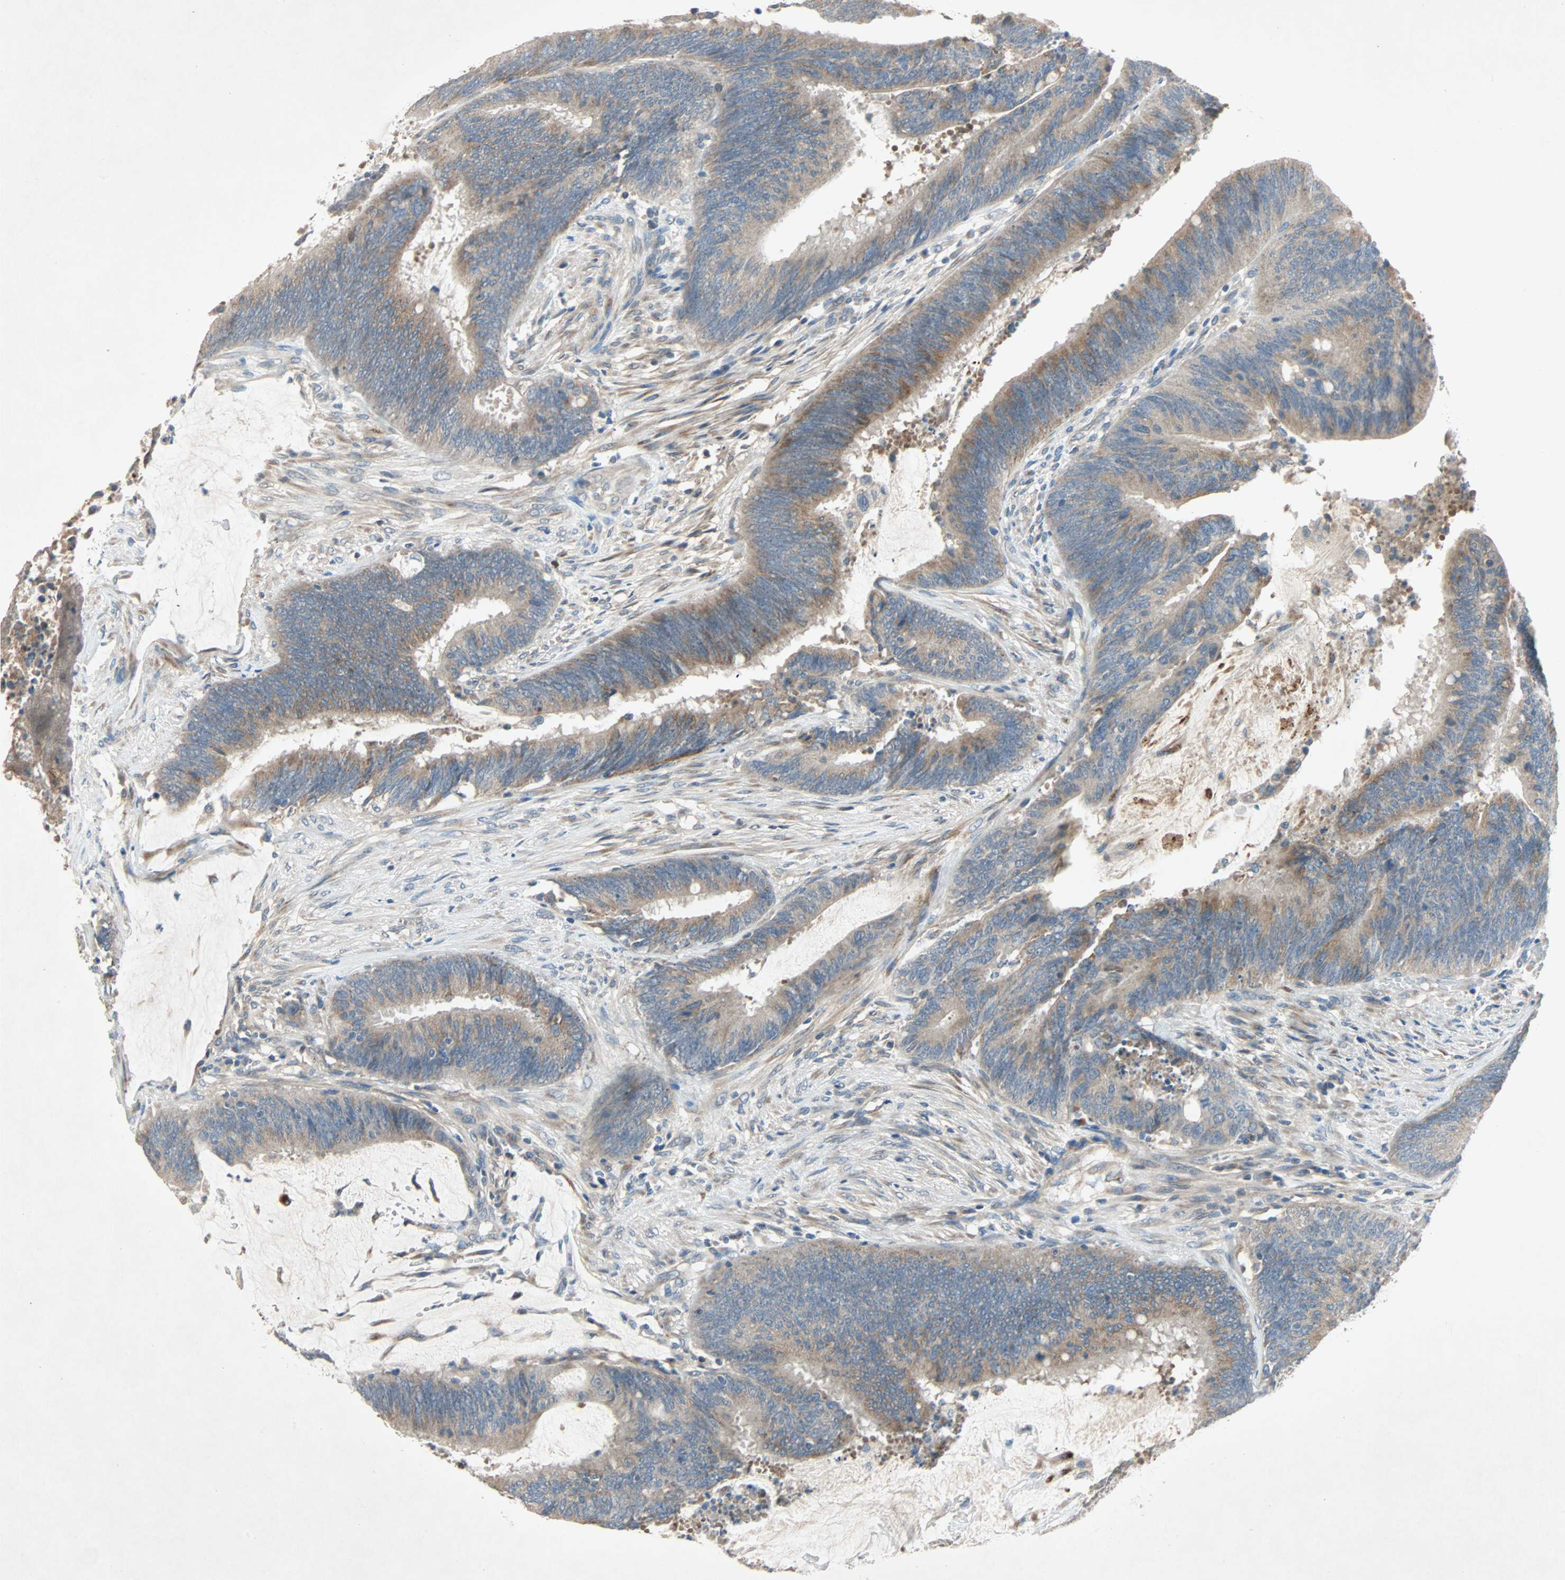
{"staining": {"intensity": "moderate", "quantity": ">75%", "location": "cytoplasmic/membranous"}, "tissue": "colorectal cancer", "cell_type": "Tumor cells", "image_type": "cancer", "snomed": [{"axis": "morphology", "description": "Adenocarcinoma, NOS"}, {"axis": "topography", "description": "Rectum"}], "caption": "This micrograph reveals adenocarcinoma (colorectal) stained with immunohistochemistry (IHC) to label a protein in brown. The cytoplasmic/membranous of tumor cells show moderate positivity for the protein. Nuclei are counter-stained blue.", "gene": "XYLT1", "patient": {"sex": "female", "age": 66}}